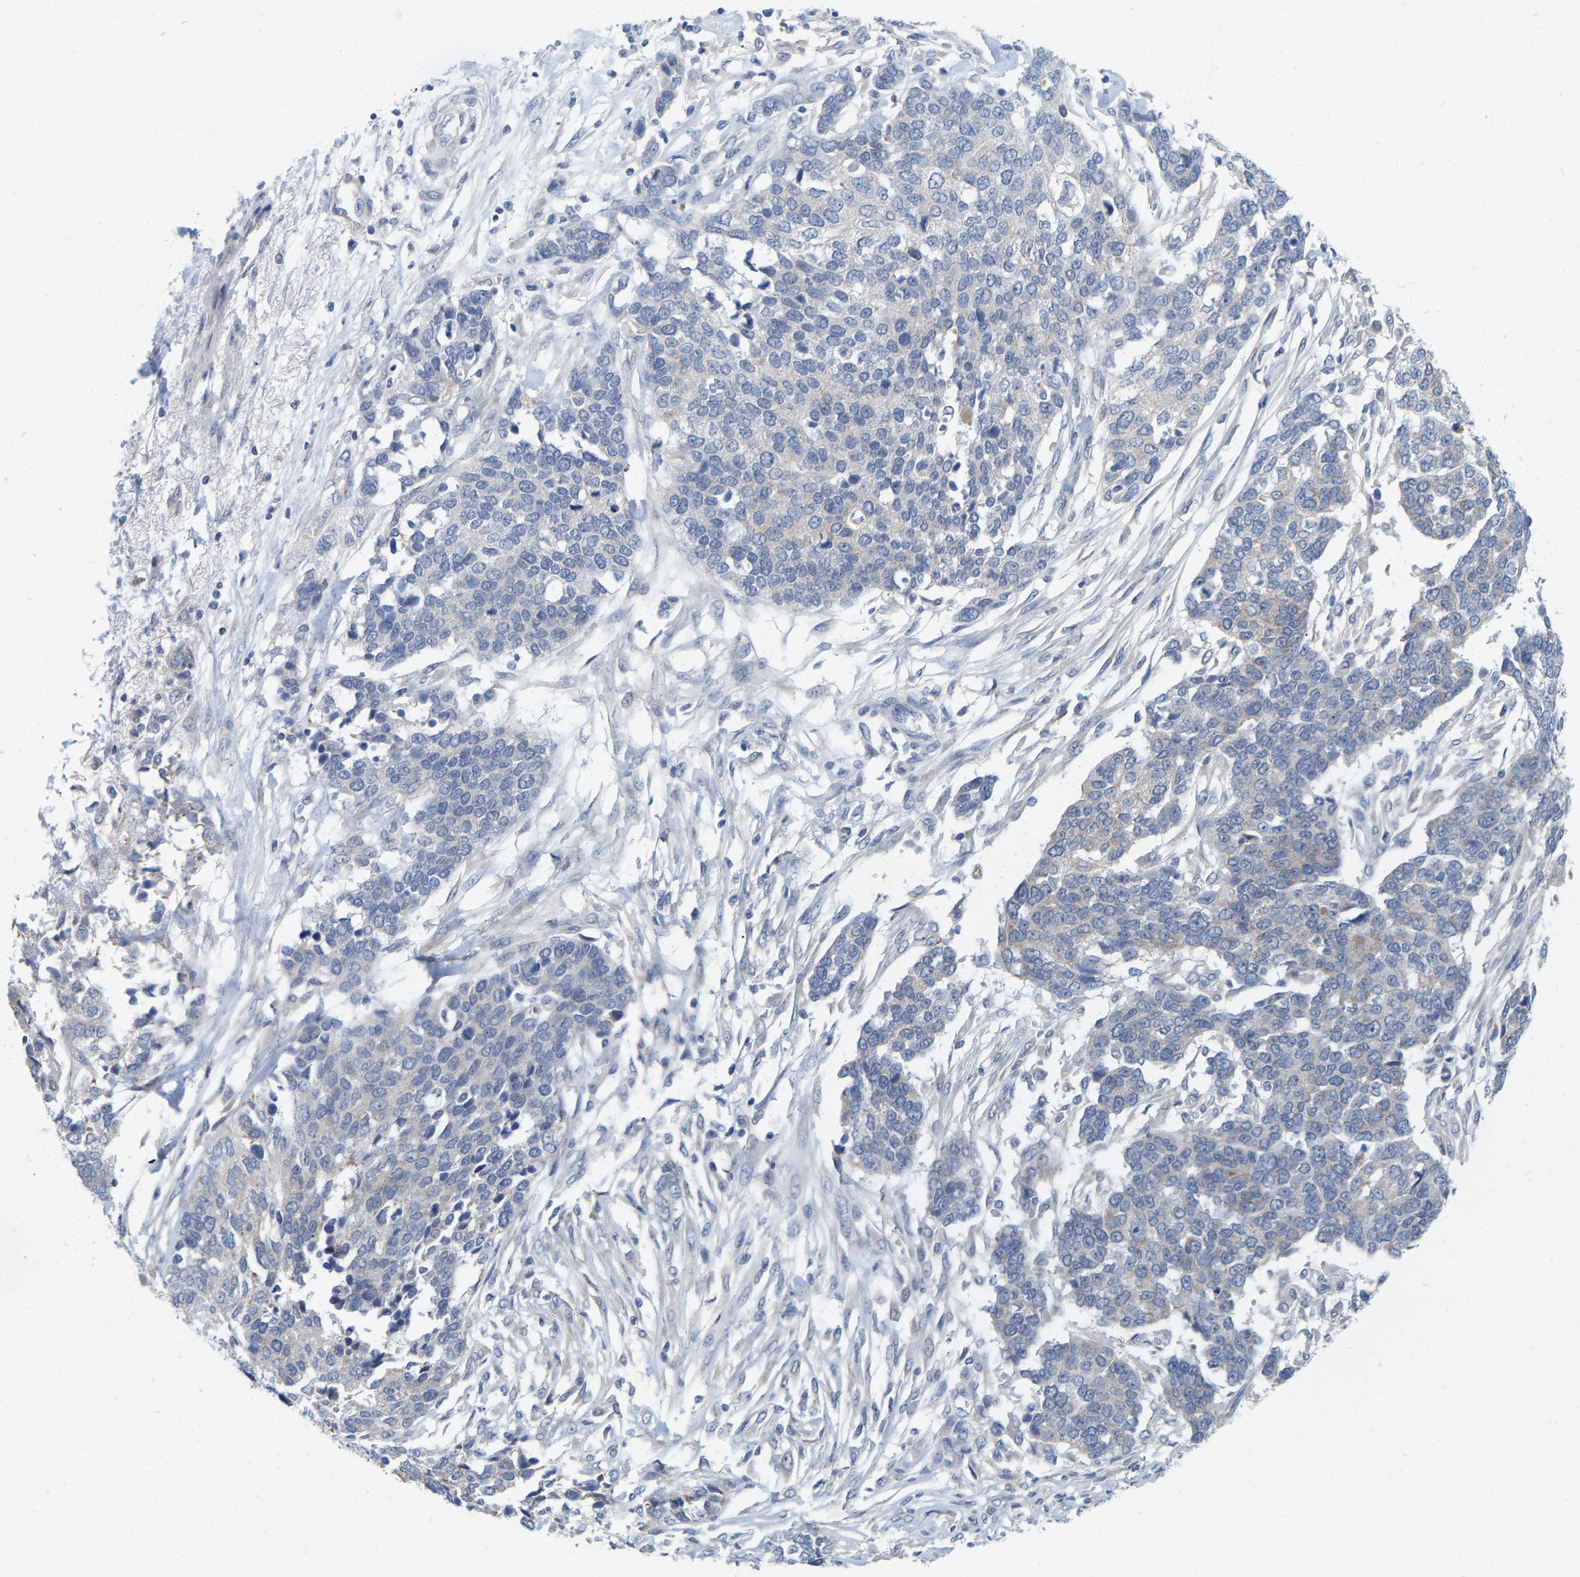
{"staining": {"intensity": "negative", "quantity": "none", "location": "none"}, "tissue": "ovarian cancer", "cell_type": "Tumor cells", "image_type": "cancer", "snomed": [{"axis": "morphology", "description": "Cystadenocarcinoma, serous, NOS"}, {"axis": "topography", "description": "Ovary"}], "caption": "Tumor cells show no significant protein expression in ovarian cancer.", "gene": "WIPI2", "patient": {"sex": "female", "age": 44}}